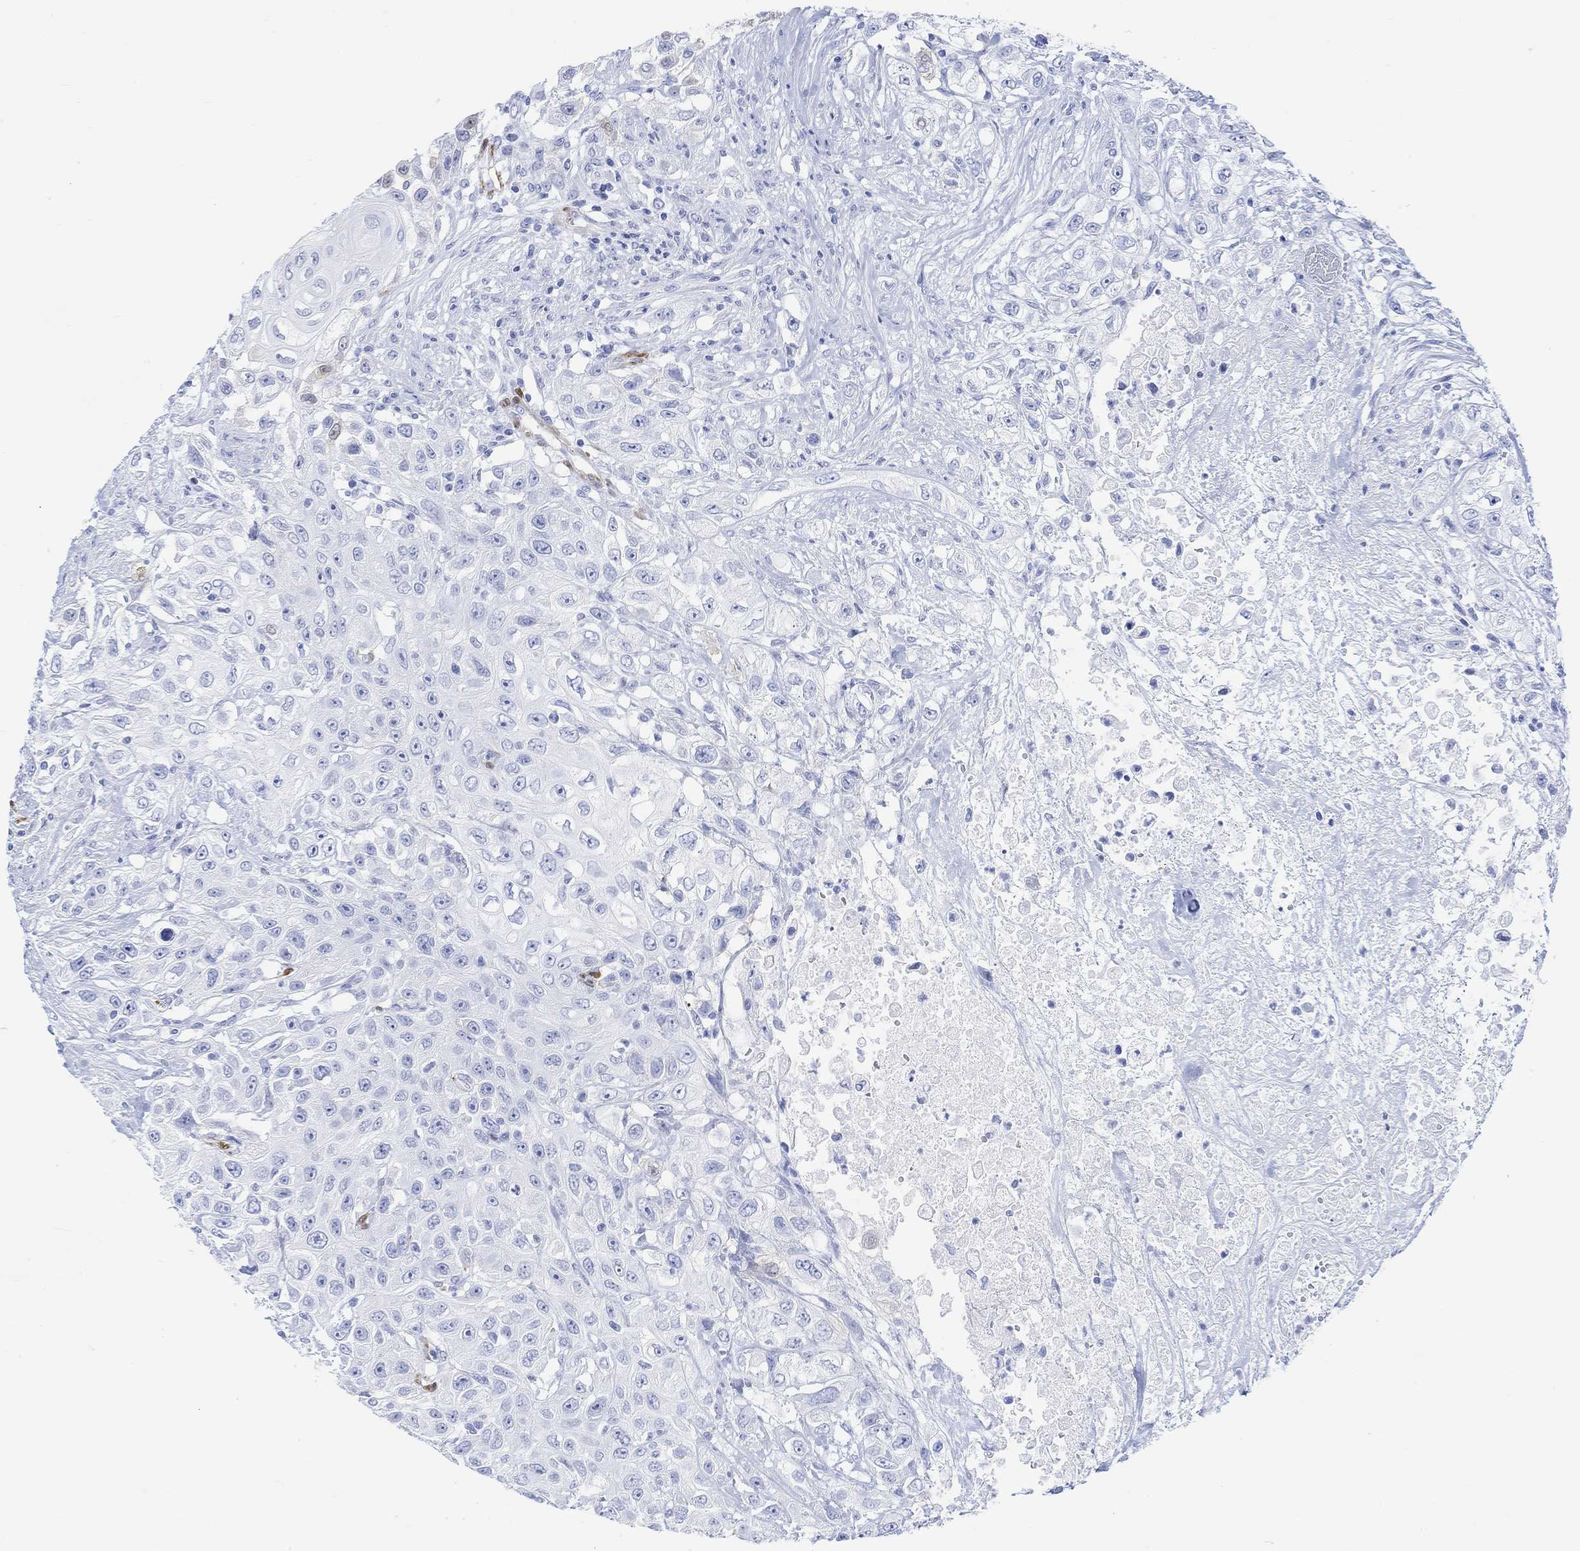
{"staining": {"intensity": "weak", "quantity": "<25%", "location": "cytoplasmic/membranous"}, "tissue": "urothelial cancer", "cell_type": "Tumor cells", "image_type": "cancer", "snomed": [{"axis": "morphology", "description": "Urothelial carcinoma, High grade"}, {"axis": "topography", "description": "Urinary bladder"}], "caption": "Urothelial cancer stained for a protein using immunohistochemistry (IHC) exhibits no expression tumor cells.", "gene": "TPPP3", "patient": {"sex": "female", "age": 56}}